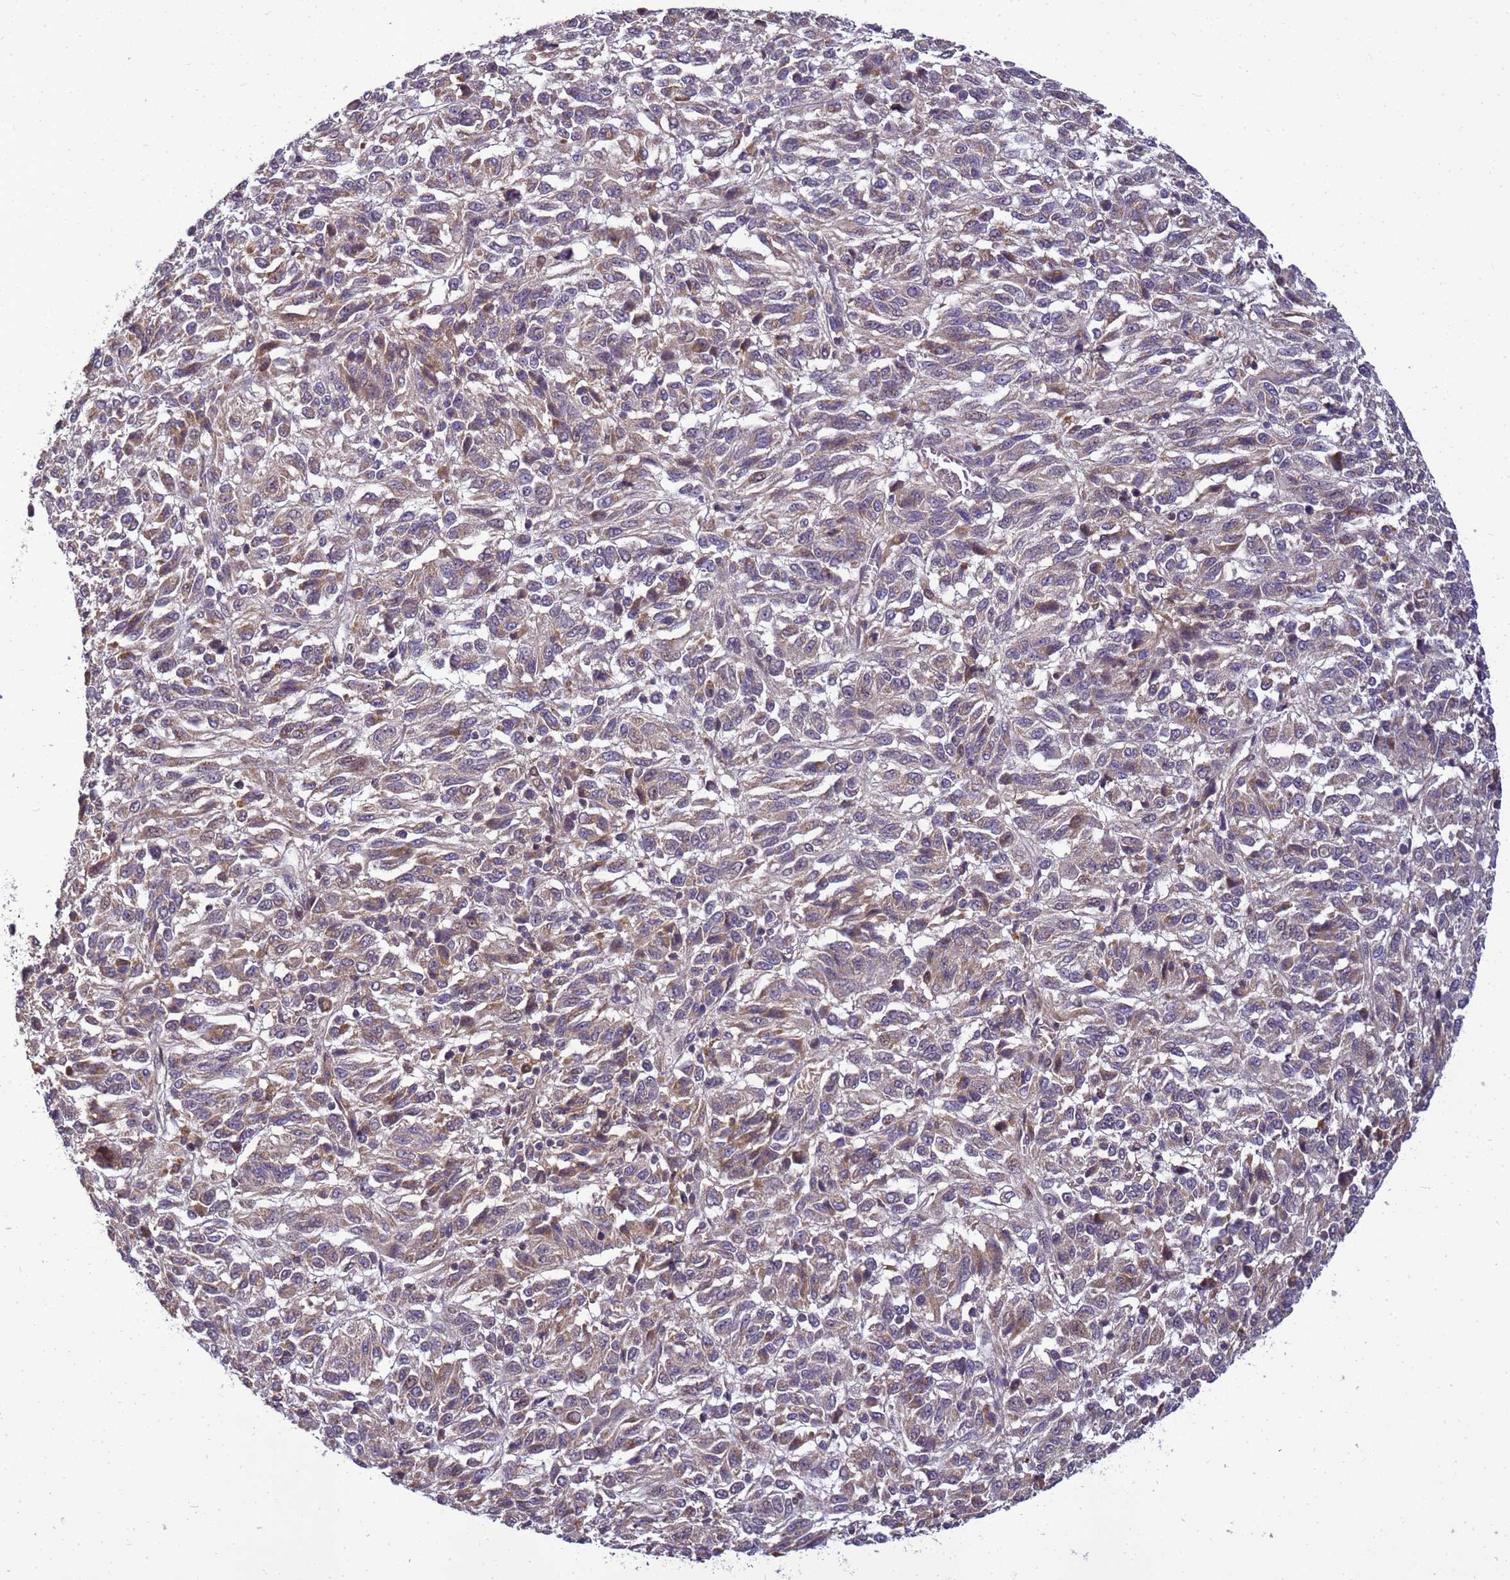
{"staining": {"intensity": "weak", "quantity": "<25%", "location": "cytoplasmic/membranous"}, "tissue": "melanoma", "cell_type": "Tumor cells", "image_type": "cancer", "snomed": [{"axis": "morphology", "description": "Malignant melanoma, Metastatic site"}, {"axis": "topography", "description": "Lung"}], "caption": "Tumor cells show no significant positivity in melanoma.", "gene": "TMEM74B", "patient": {"sex": "male", "age": 64}}